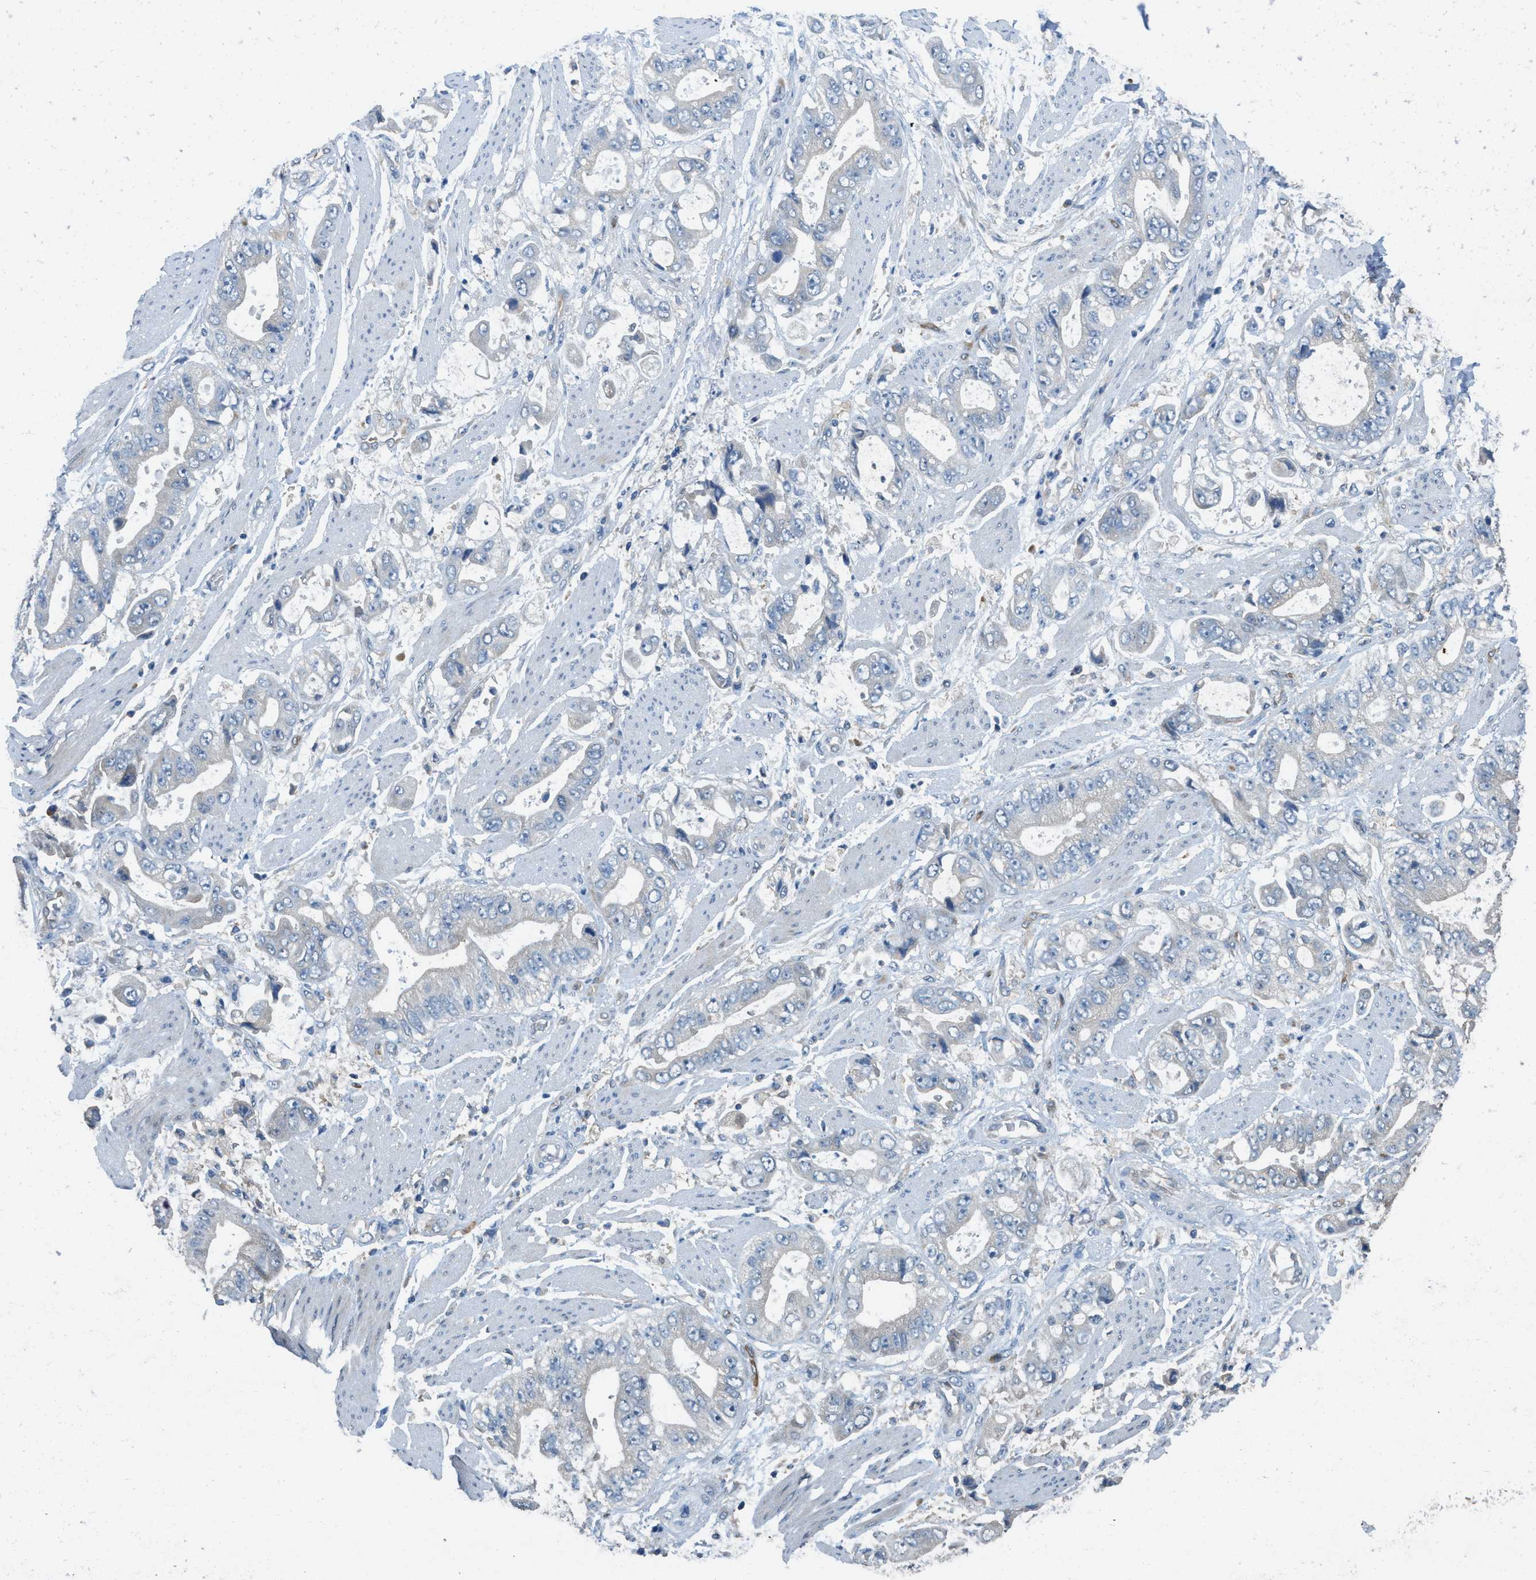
{"staining": {"intensity": "negative", "quantity": "none", "location": "none"}, "tissue": "stomach cancer", "cell_type": "Tumor cells", "image_type": "cancer", "snomed": [{"axis": "morphology", "description": "Normal tissue, NOS"}, {"axis": "morphology", "description": "Adenocarcinoma, NOS"}, {"axis": "topography", "description": "Stomach"}], "caption": "IHC of human stomach cancer displays no positivity in tumor cells.", "gene": "DGKE", "patient": {"sex": "male", "age": 62}}